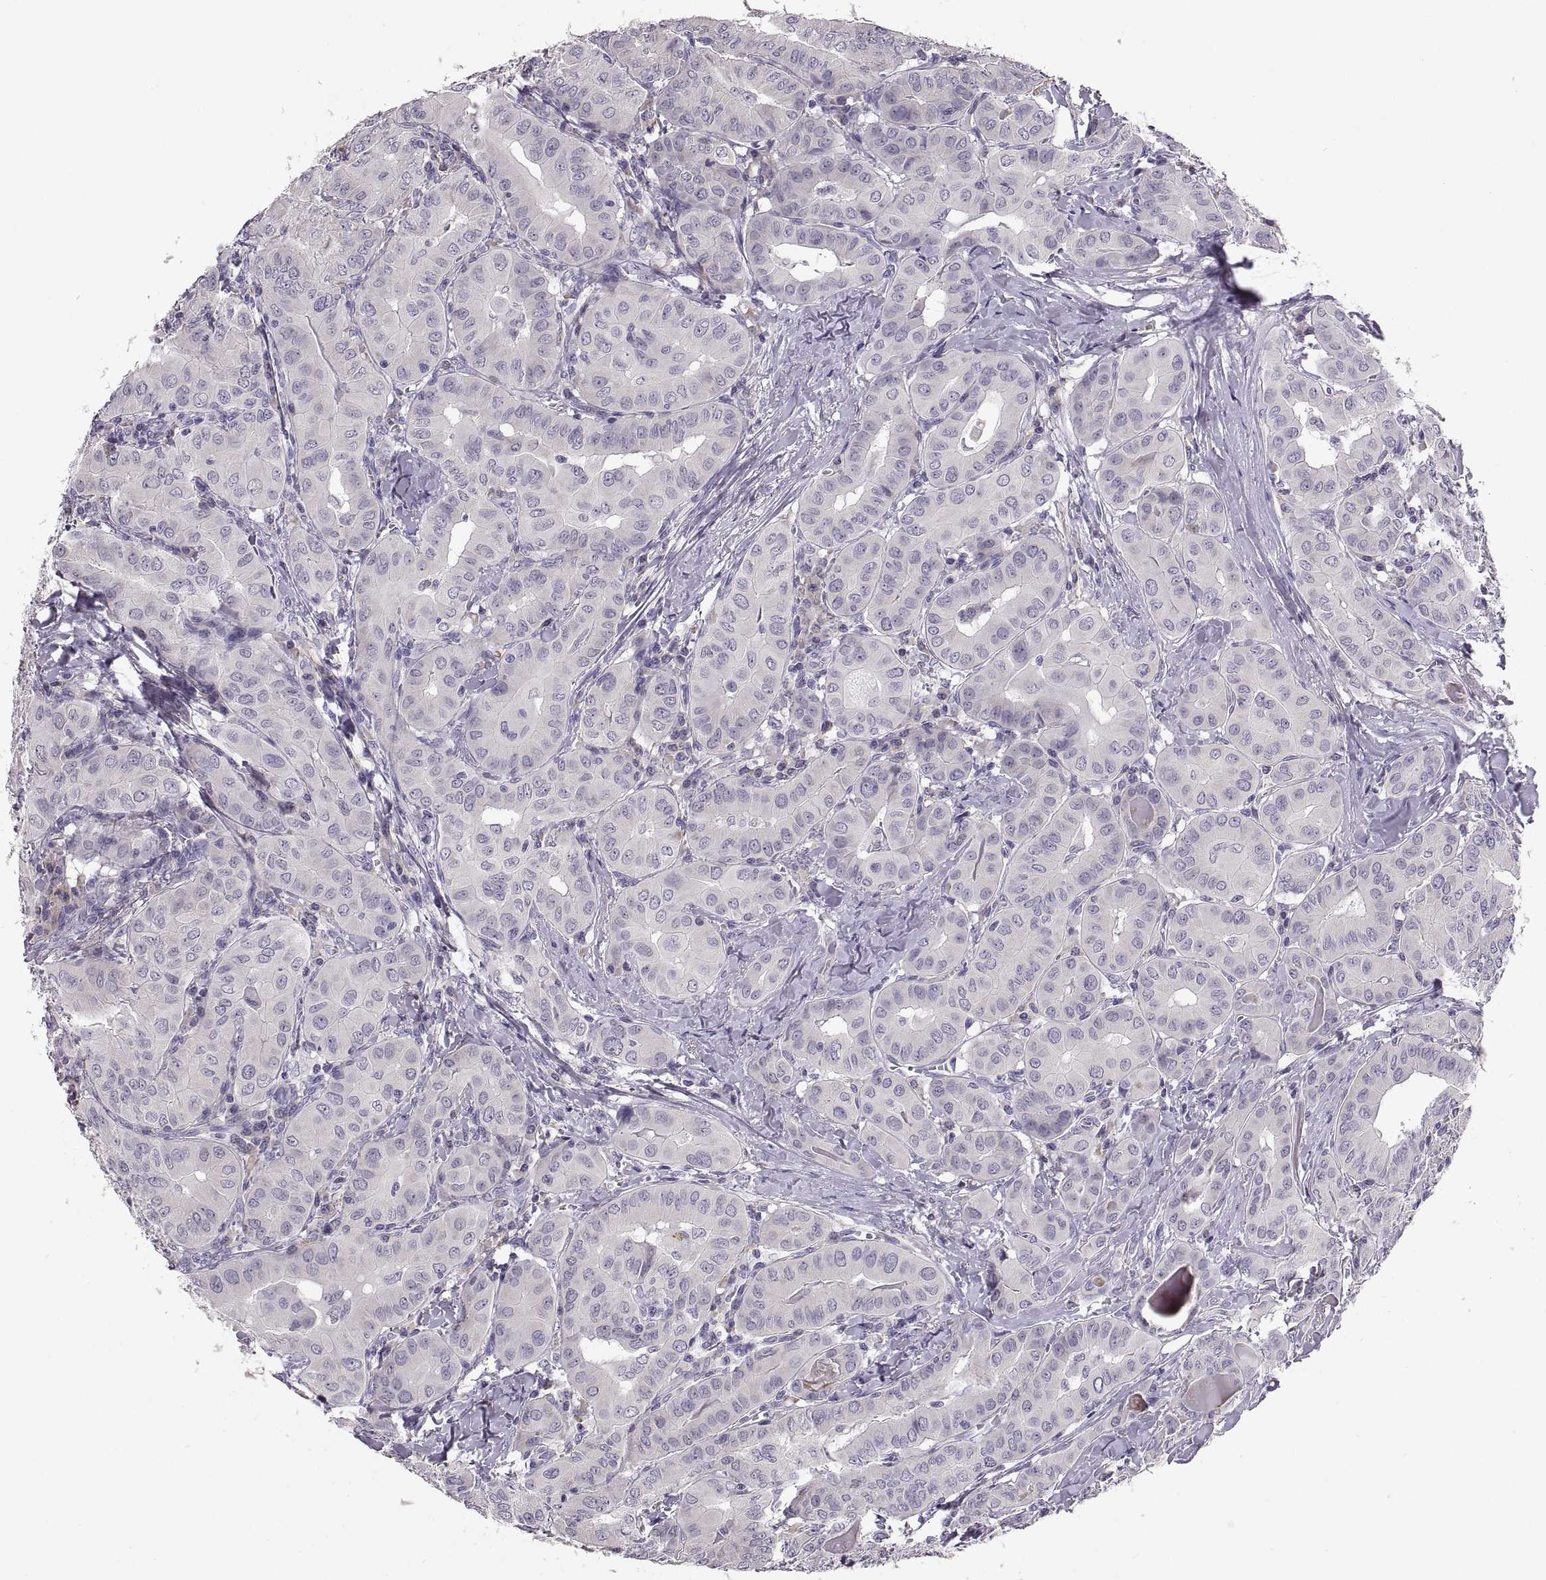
{"staining": {"intensity": "negative", "quantity": "none", "location": "none"}, "tissue": "thyroid cancer", "cell_type": "Tumor cells", "image_type": "cancer", "snomed": [{"axis": "morphology", "description": "Papillary adenocarcinoma, NOS"}, {"axis": "topography", "description": "Thyroid gland"}], "caption": "Immunohistochemistry (IHC) micrograph of neoplastic tissue: human thyroid cancer (papillary adenocarcinoma) stained with DAB (3,3'-diaminobenzidine) demonstrates no significant protein staining in tumor cells. The staining was performed using DAB (3,3'-diaminobenzidine) to visualize the protein expression in brown, while the nuclei were stained in blue with hematoxylin (Magnification: 20x).", "gene": "MAGEB18", "patient": {"sex": "female", "age": 37}}